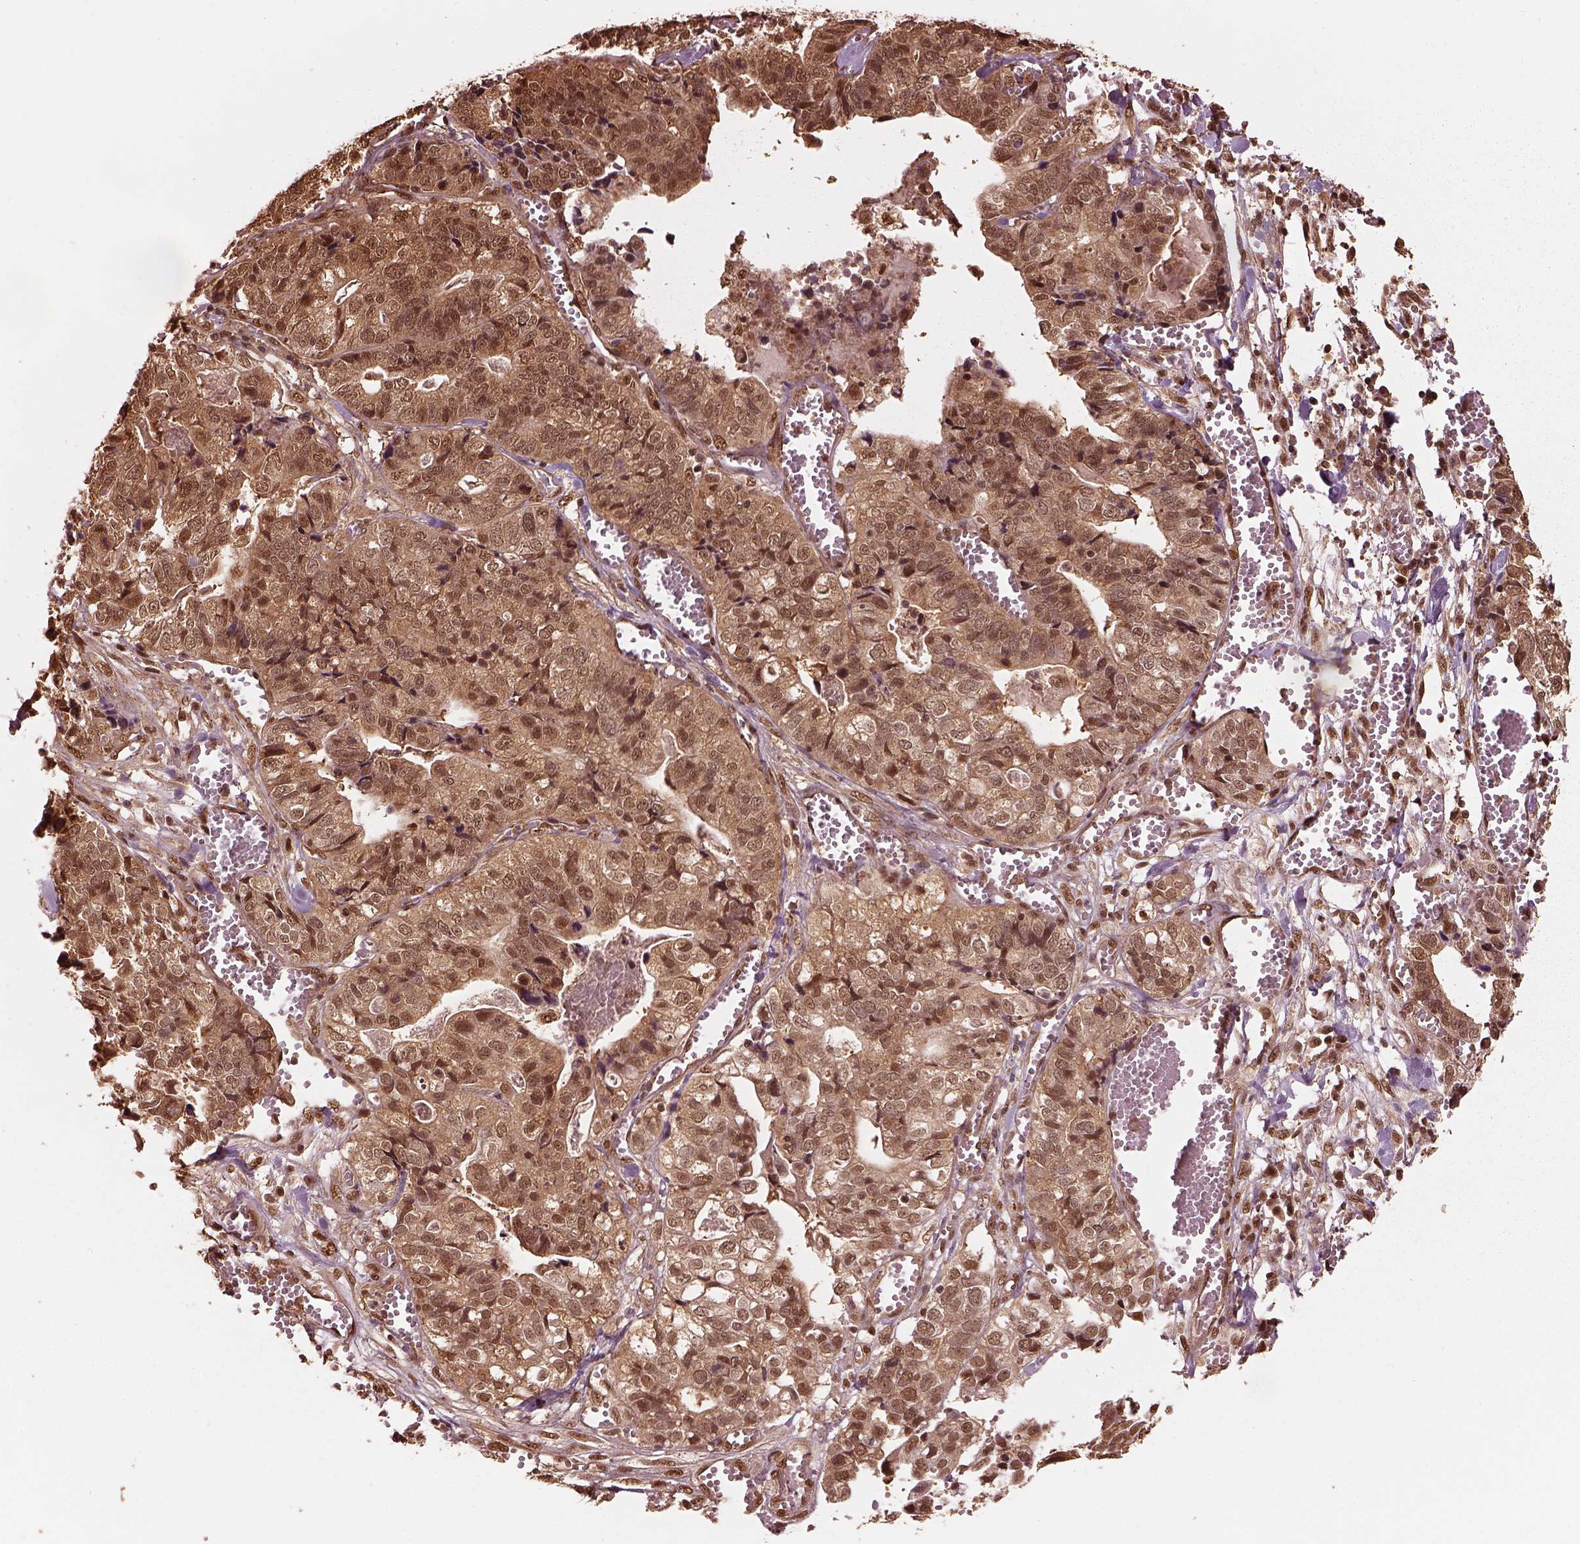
{"staining": {"intensity": "moderate", "quantity": ">75%", "location": "cytoplasmic/membranous,nuclear"}, "tissue": "stomach cancer", "cell_type": "Tumor cells", "image_type": "cancer", "snomed": [{"axis": "morphology", "description": "Adenocarcinoma, NOS"}, {"axis": "topography", "description": "Stomach, upper"}], "caption": "Immunohistochemistry (IHC) histopathology image of stomach adenocarcinoma stained for a protein (brown), which shows medium levels of moderate cytoplasmic/membranous and nuclear positivity in about >75% of tumor cells.", "gene": "PSMC5", "patient": {"sex": "female", "age": 67}}